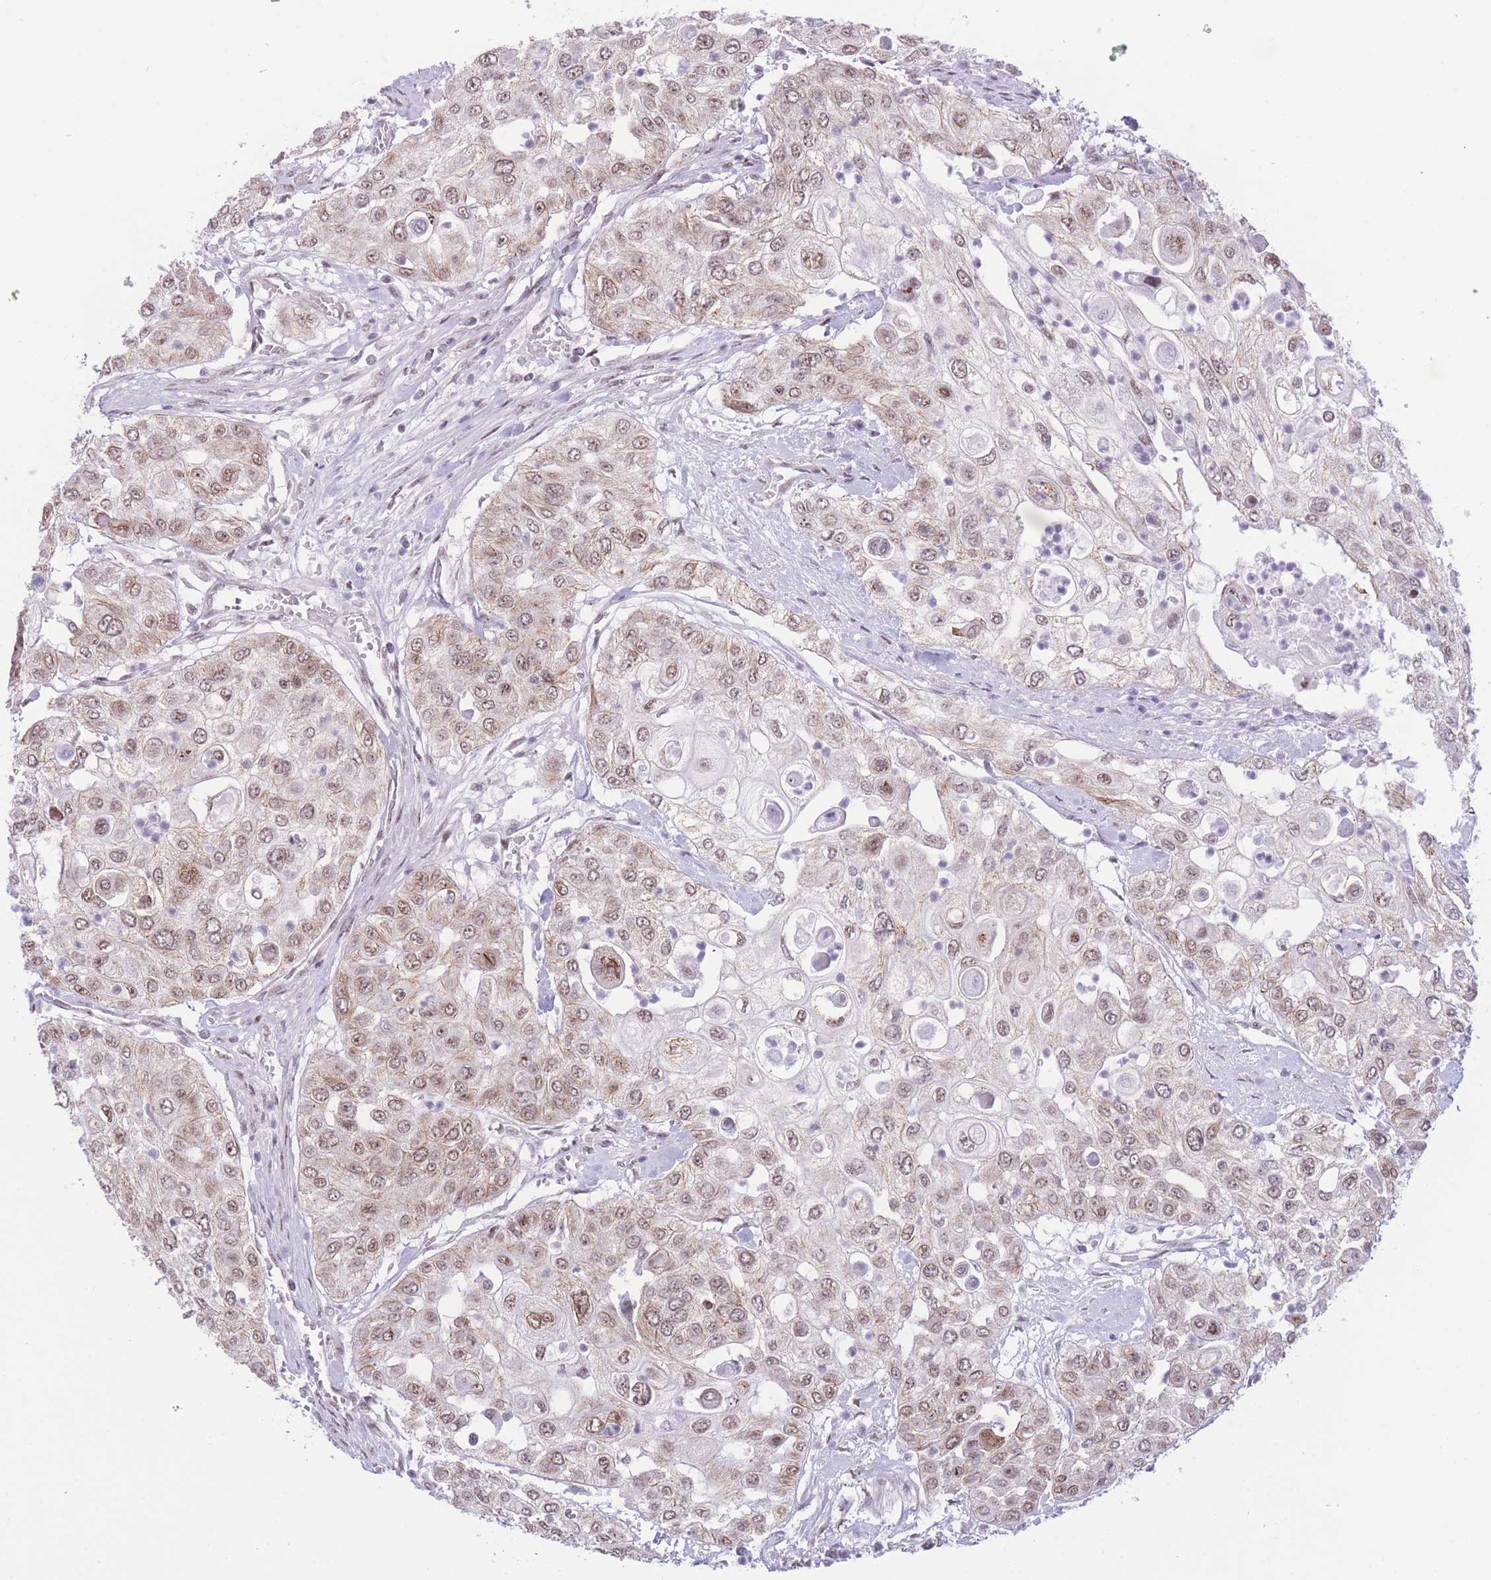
{"staining": {"intensity": "moderate", "quantity": "25%-75%", "location": "nuclear"}, "tissue": "urothelial cancer", "cell_type": "Tumor cells", "image_type": "cancer", "snomed": [{"axis": "morphology", "description": "Urothelial carcinoma, High grade"}, {"axis": "topography", "description": "Urinary bladder"}], "caption": "The image reveals staining of urothelial cancer, revealing moderate nuclear protein positivity (brown color) within tumor cells.", "gene": "PCIF1", "patient": {"sex": "female", "age": 79}}